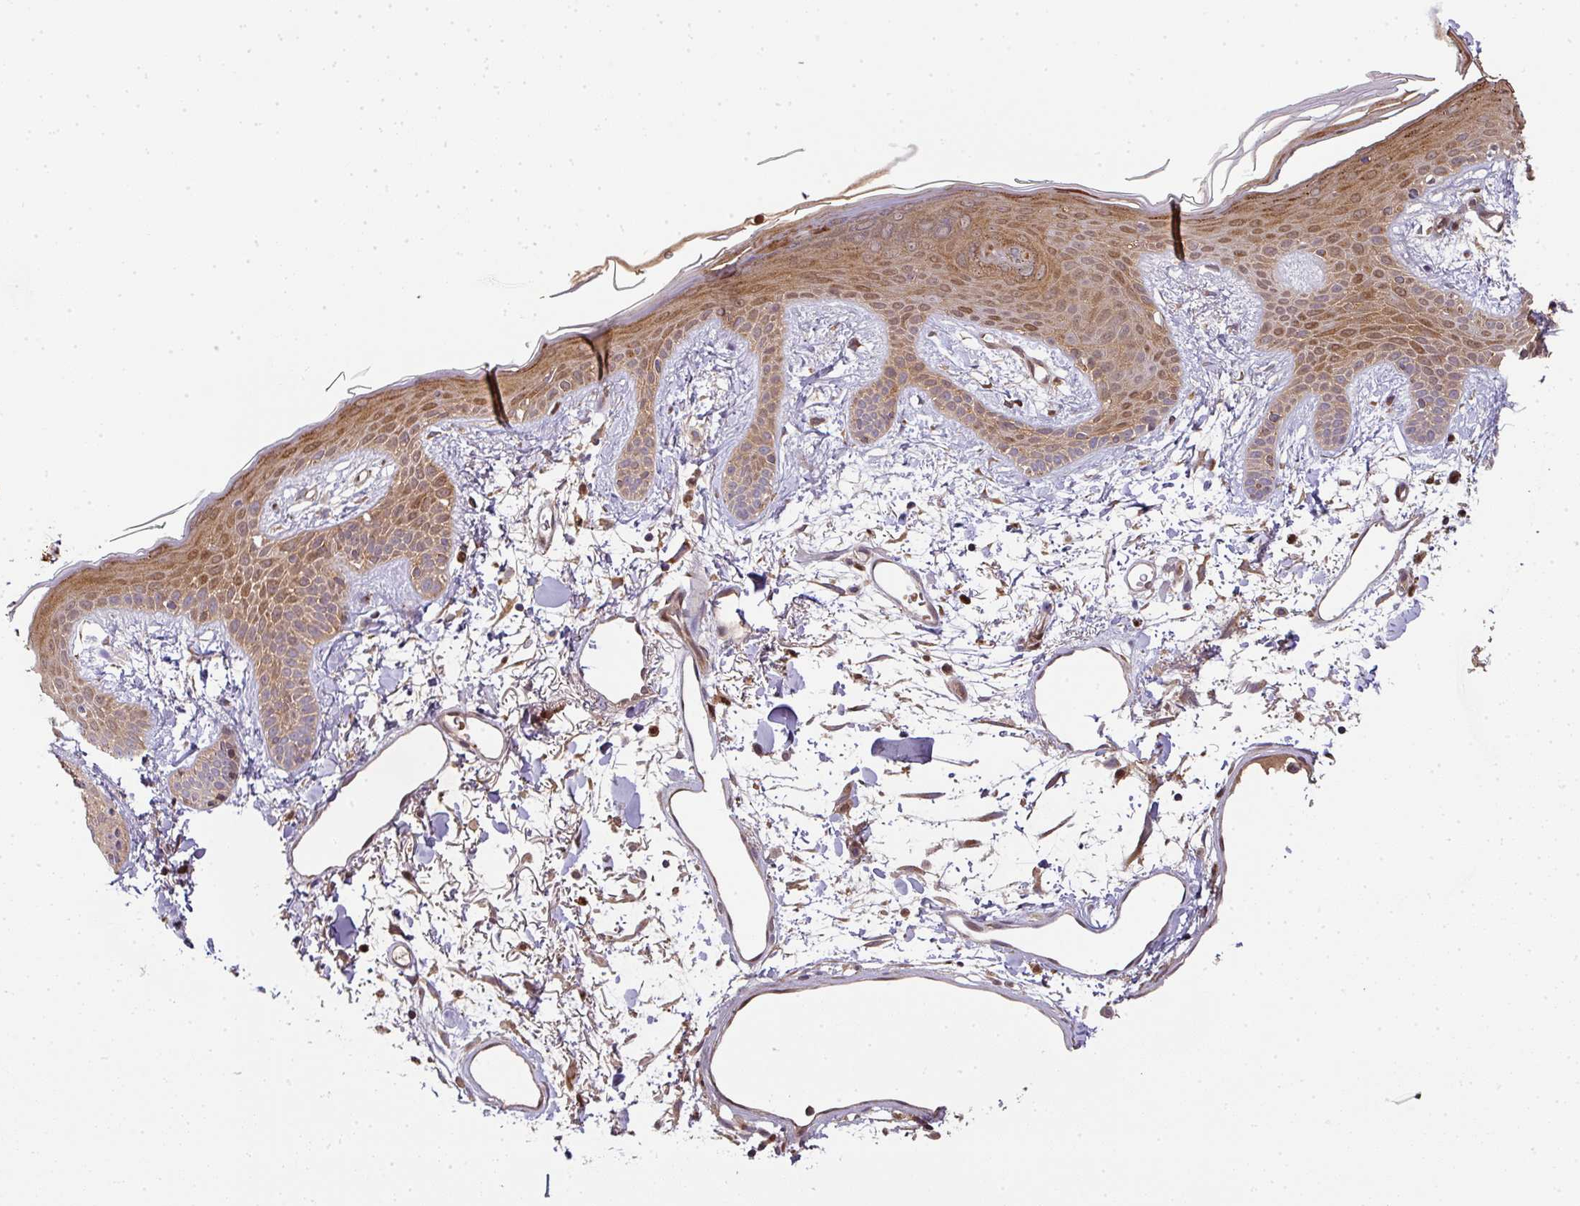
{"staining": {"intensity": "moderate", "quantity": ">75%", "location": "cytoplasmic/membranous"}, "tissue": "skin", "cell_type": "Fibroblasts", "image_type": "normal", "snomed": [{"axis": "morphology", "description": "Normal tissue, NOS"}, {"axis": "topography", "description": "Skin"}], "caption": "An image of skin stained for a protein displays moderate cytoplasmic/membranous brown staining in fibroblasts. (brown staining indicates protein expression, while blue staining denotes nuclei).", "gene": "MALSU1", "patient": {"sex": "male", "age": 79}}